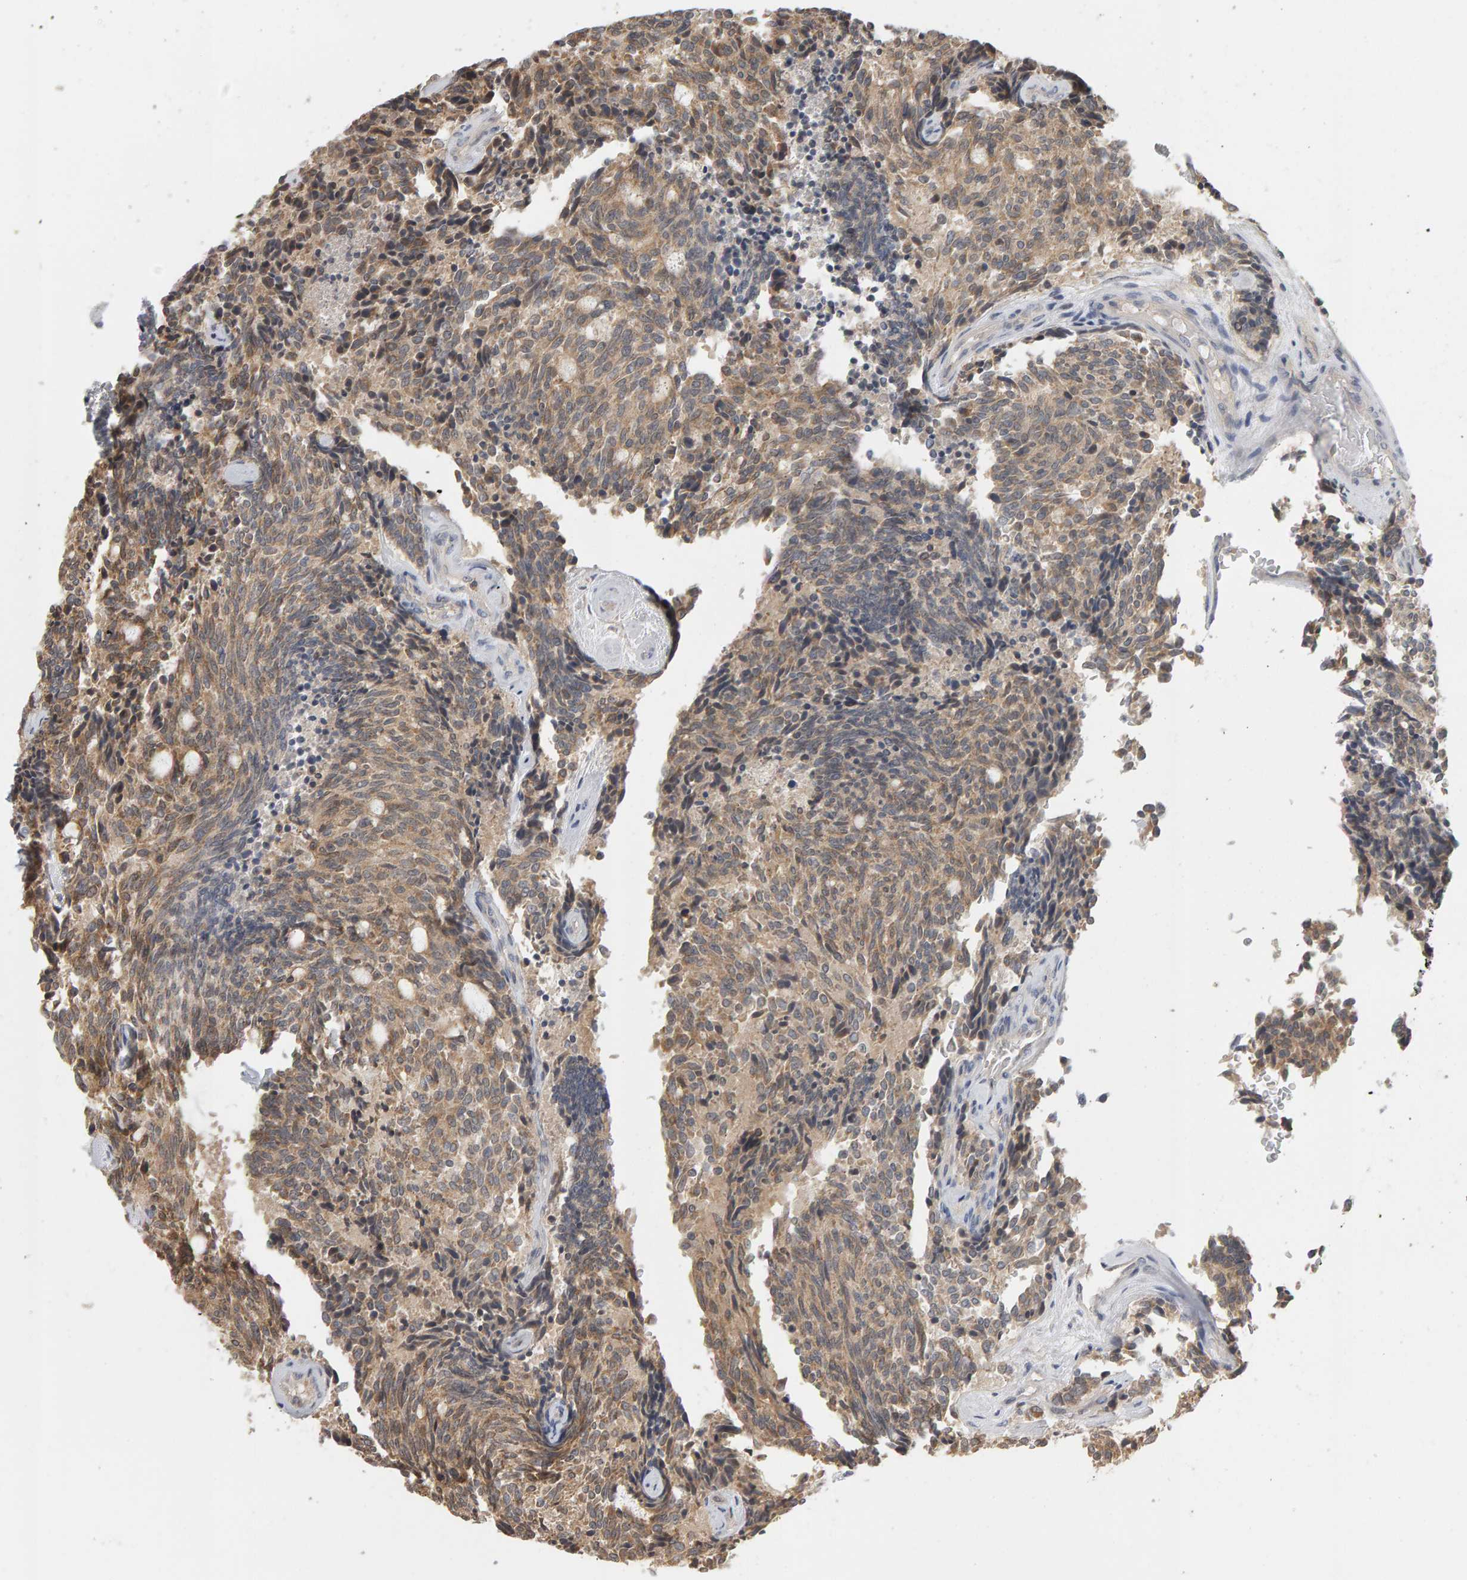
{"staining": {"intensity": "weak", "quantity": ">75%", "location": "cytoplasmic/membranous"}, "tissue": "carcinoid", "cell_type": "Tumor cells", "image_type": "cancer", "snomed": [{"axis": "morphology", "description": "Carcinoid, malignant, NOS"}, {"axis": "topography", "description": "Pancreas"}], "caption": "A brown stain labels weak cytoplasmic/membranous expression of a protein in human malignant carcinoid tumor cells. (IHC, brightfield microscopy, high magnification).", "gene": "MSRA", "patient": {"sex": "female", "age": 54}}